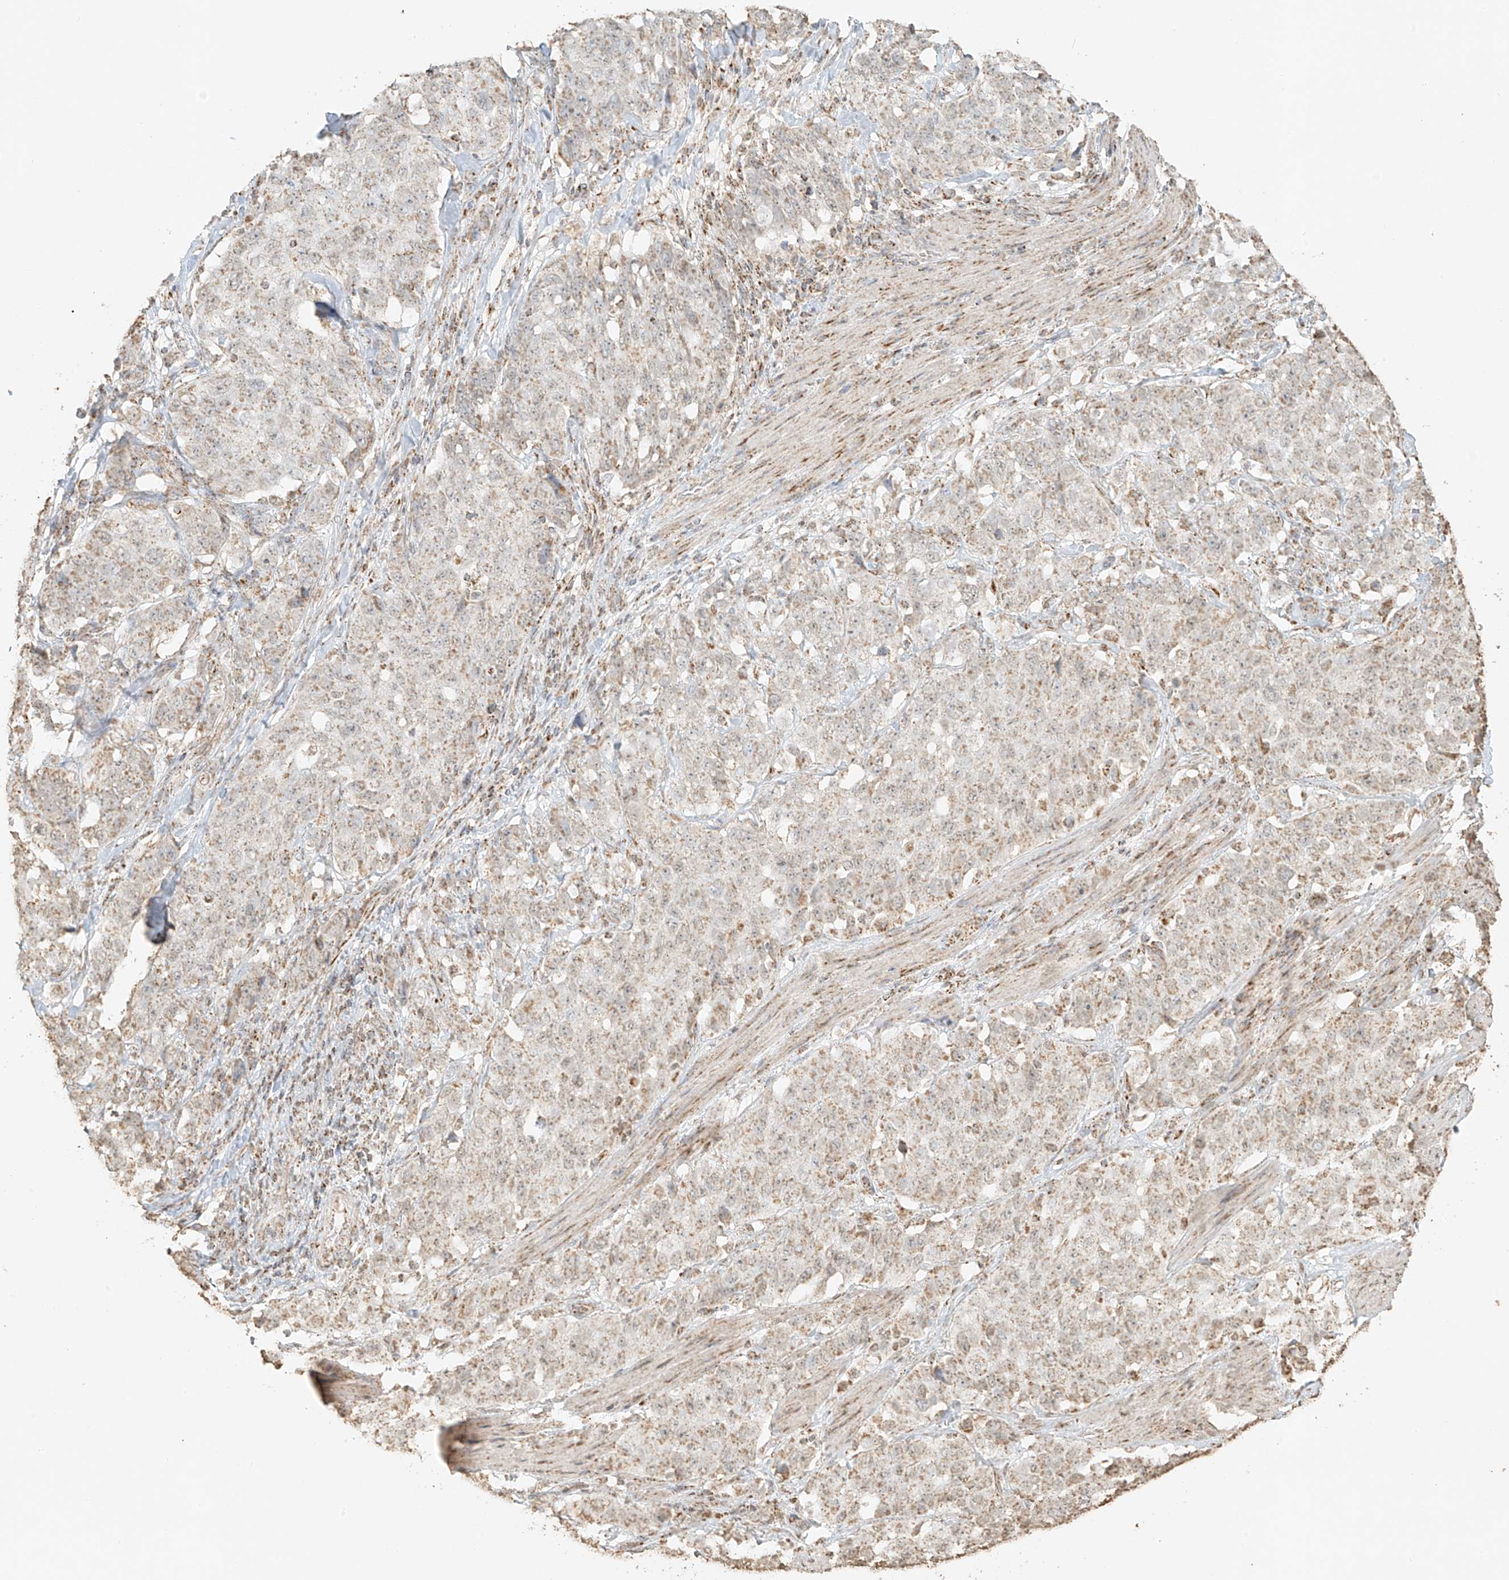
{"staining": {"intensity": "weak", "quantity": "25%-75%", "location": "cytoplasmic/membranous"}, "tissue": "stomach cancer", "cell_type": "Tumor cells", "image_type": "cancer", "snomed": [{"axis": "morphology", "description": "Adenocarcinoma, NOS"}, {"axis": "topography", "description": "Stomach"}], "caption": "Stomach adenocarcinoma stained for a protein (brown) demonstrates weak cytoplasmic/membranous positive positivity in about 25%-75% of tumor cells.", "gene": "MIPEP", "patient": {"sex": "male", "age": 48}}